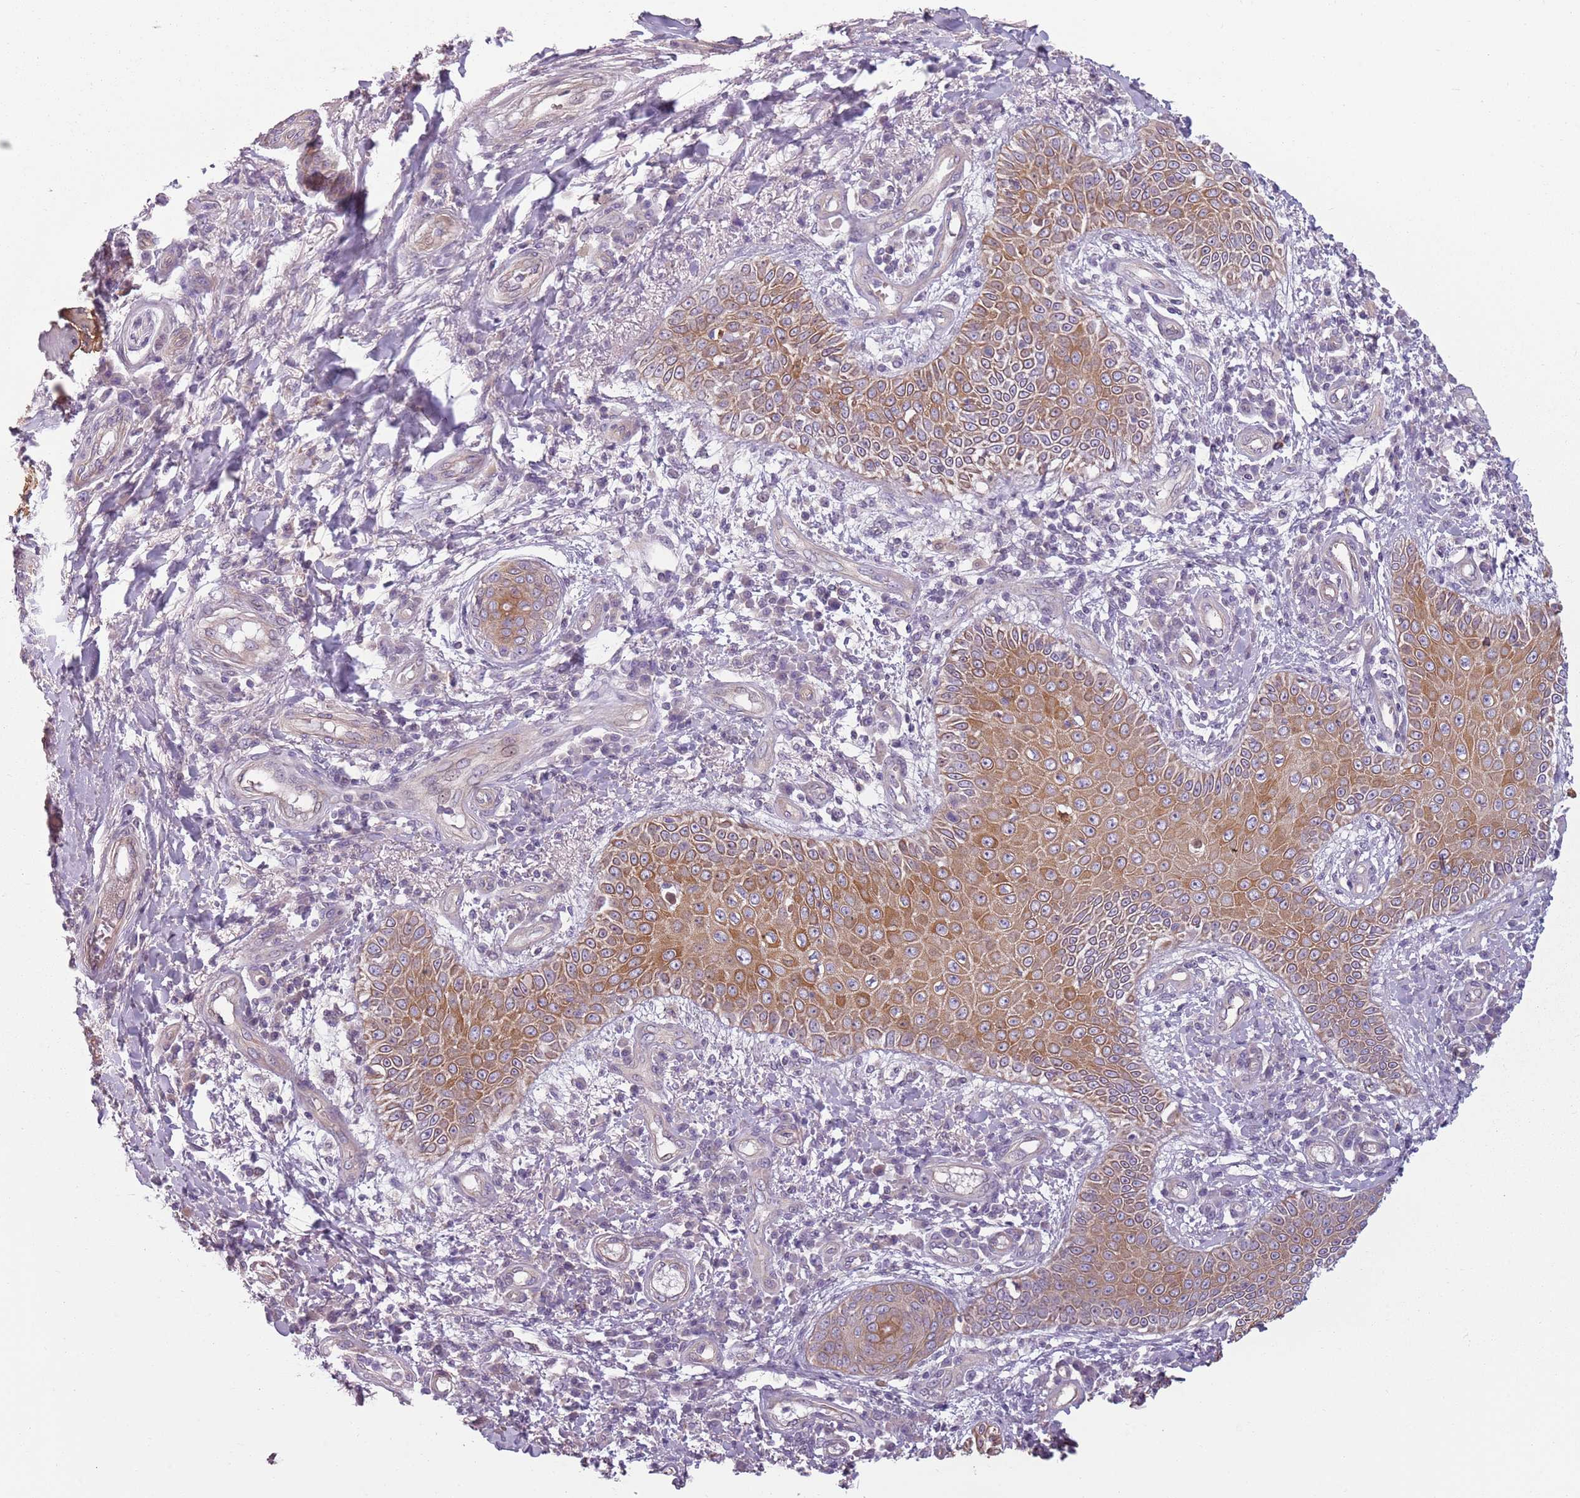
{"staining": {"intensity": "moderate", "quantity": ">75%", "location": "cytoplasmic/membranous"}, "tissue": "skin cancer", "cell_type": "Tumor cells", "image_type": "cancer", "snomed": [{"axis": "morphology", "description": "Squamous cell carcinoma, NOS"}, {"axis": "topography", "description": "Skin"}], "caption": "Moderate cytoplasmic/membranous expression is identified in approximately >75% of tumor cells in skin cancer (squamous cell carcinoma).", "gene": "TLCD2", "patient": {"sex": "male", "age": 70}}